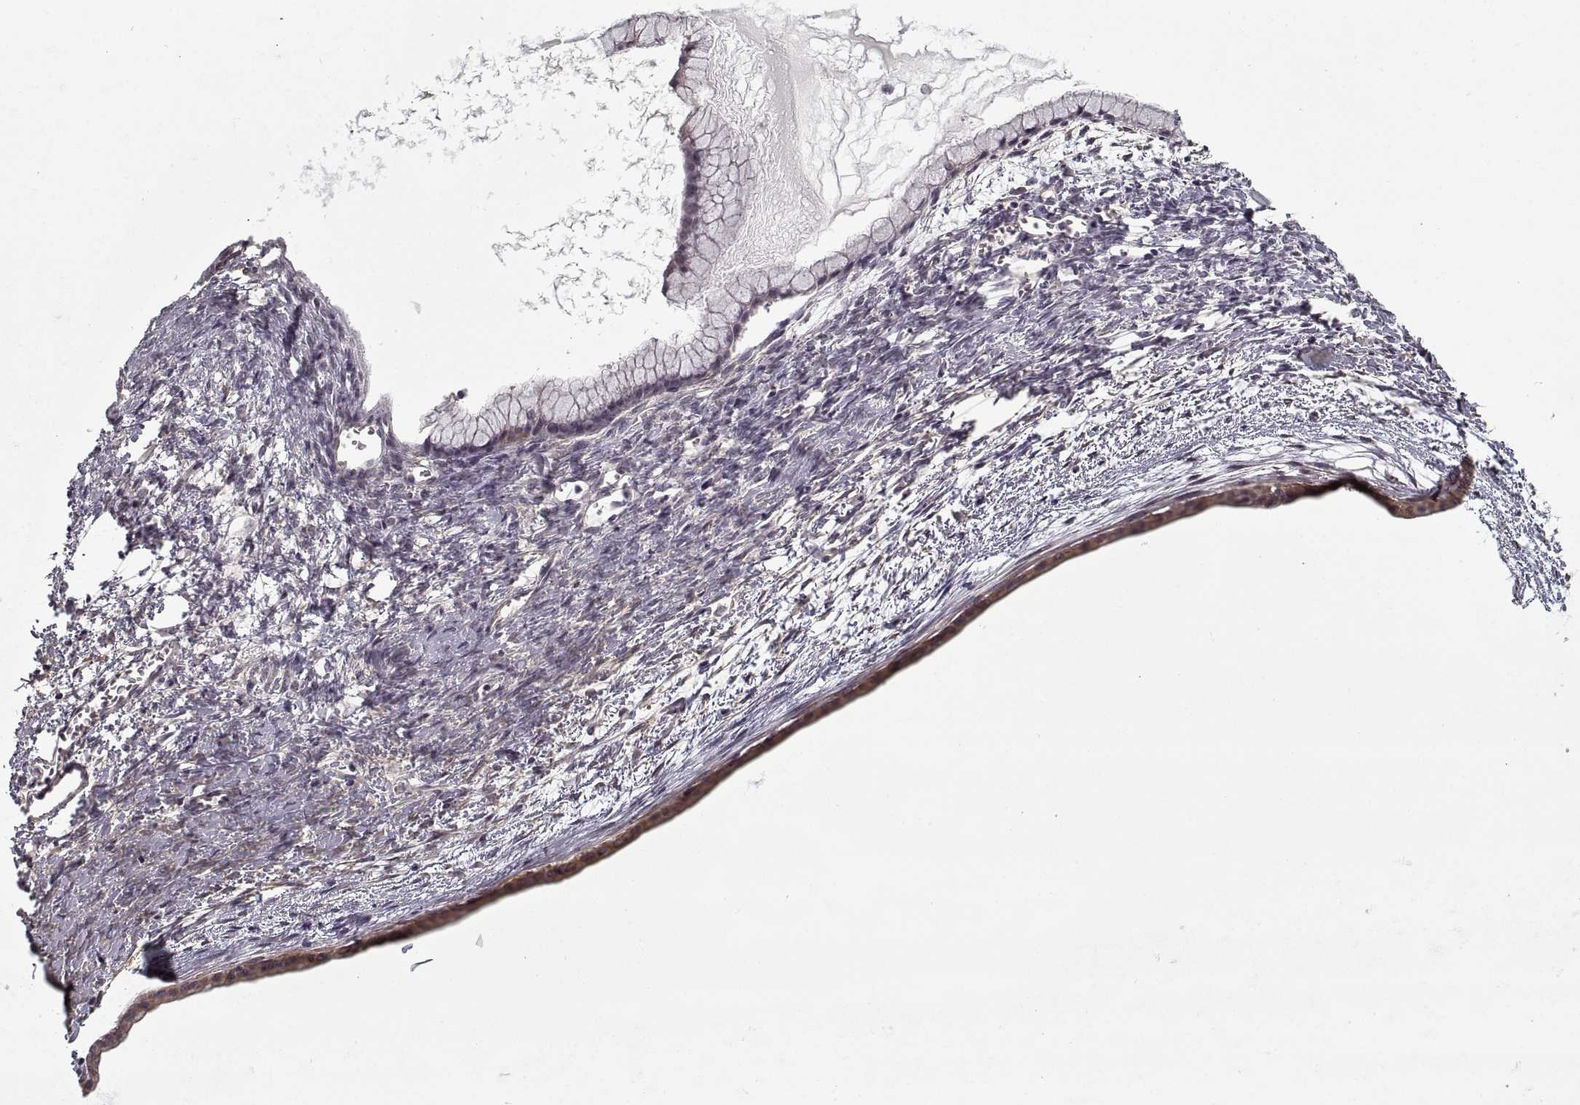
{"staining": {"intensity": "negative", "quantity": "none", "location": "none"}, "tissue": "ovarian cancer", "cell_type": "Tumor cells", "image_type": "cancer", "snomed": [{"axis": "morphology", "description": "Cystadenocarcinoma, mucinous, NOS"}, {"axis": "topography", "description": "Ovary"}], "caption": "There is no significant staining in tumor cells of ovarian cancer (mucinous cystadenocarcinoma).", "gene": "LAMB2", "patient": {"sex": "female", "age": 41}}